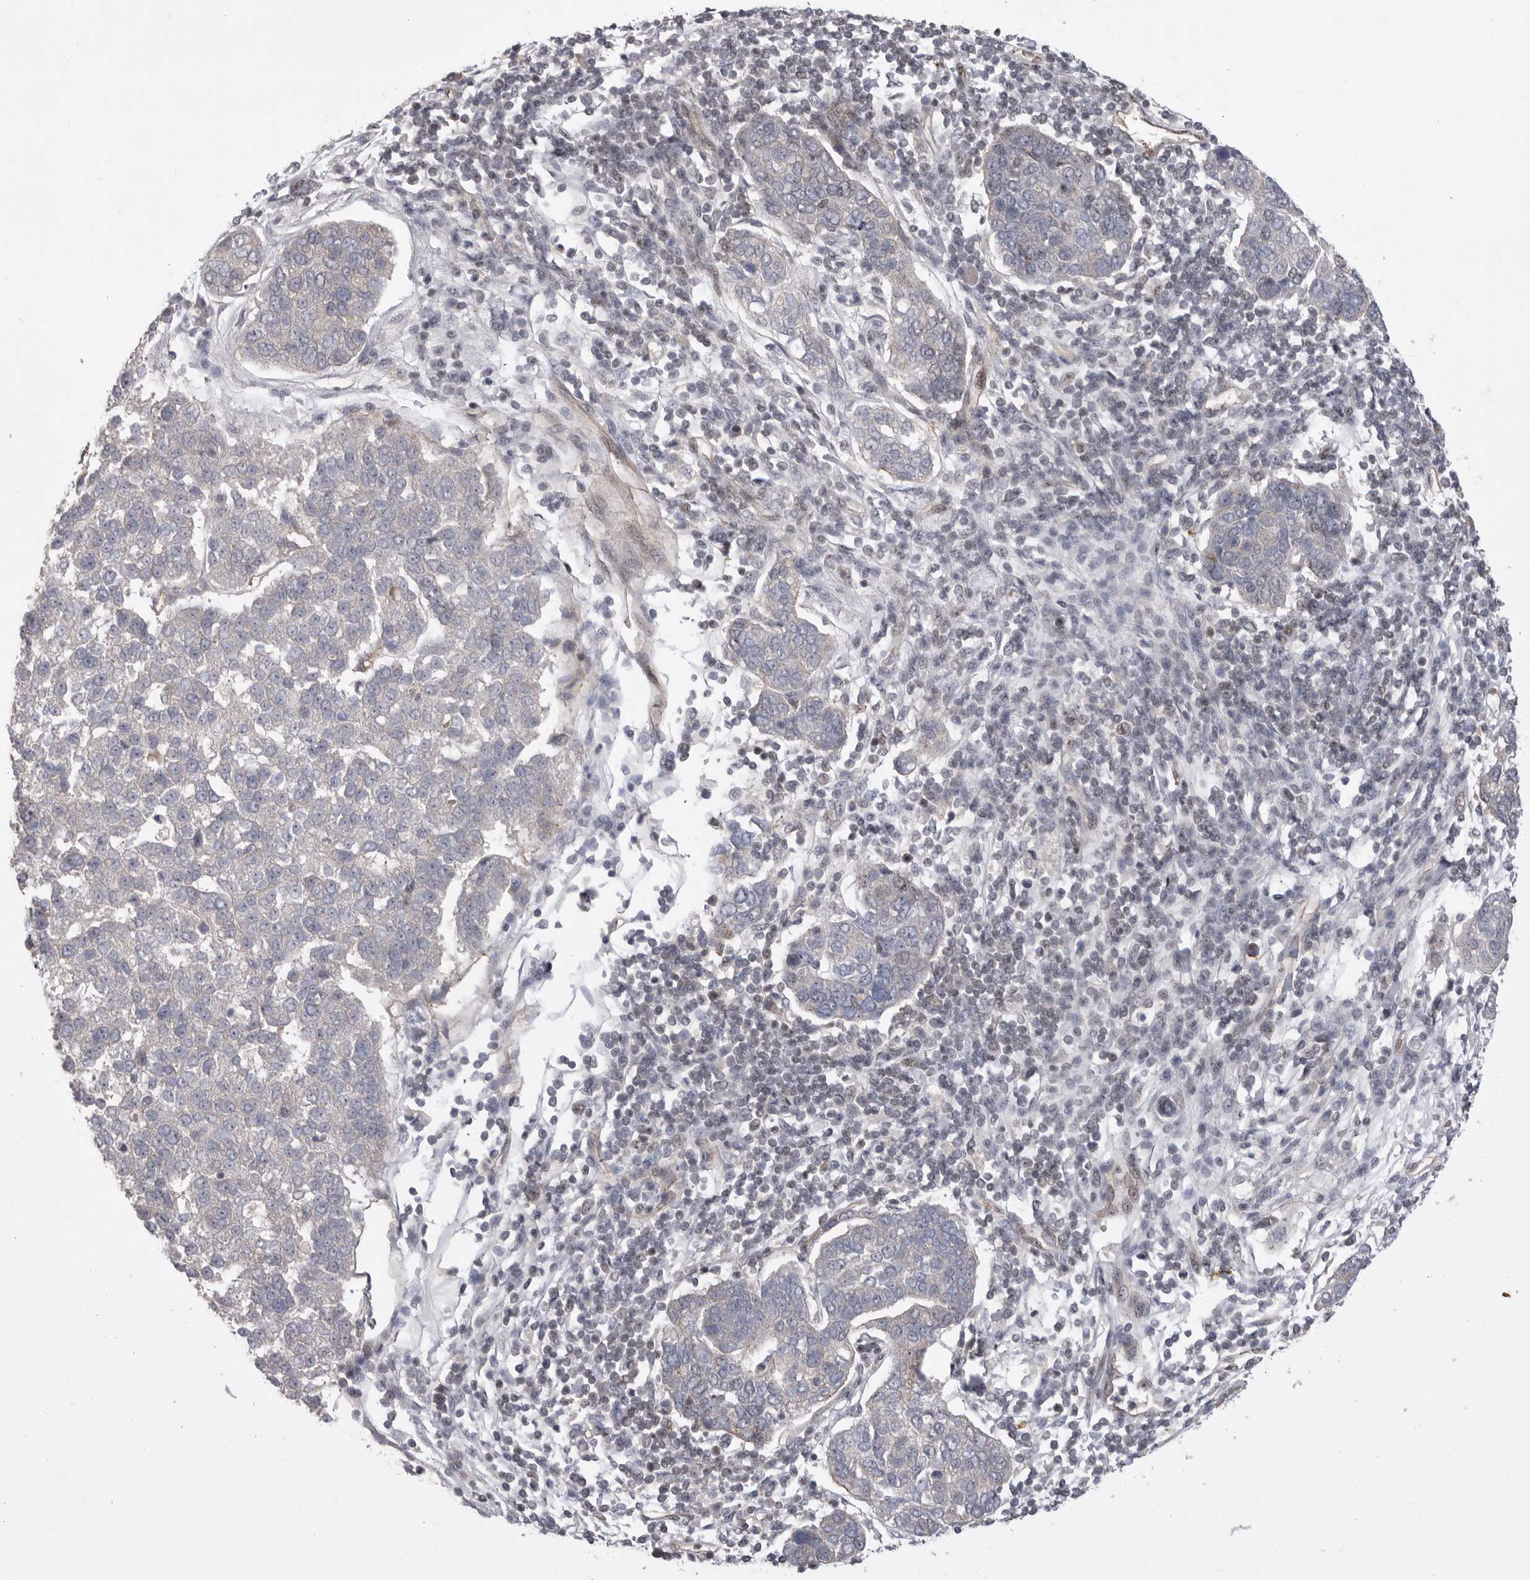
{"staining": {"intensity": "negative", "quantity": "none", "location": "none"}, "tissue": "pancreatic cancer", "cell_type": "Tumor cells", "image_type": "cancer", "snomed": [{"axis": "morphology", "description": "Adenocarcinoma, NOS"}, {"axis": "topography", "description": "Pancreas"}], "caption": "Adenocarcinoma (pancreatic) was stained to show a protein in brown. There is no significant staining in tumor cells.", "gene": "PPP1R8", "patient": {"sex": "female", "age": 61}}